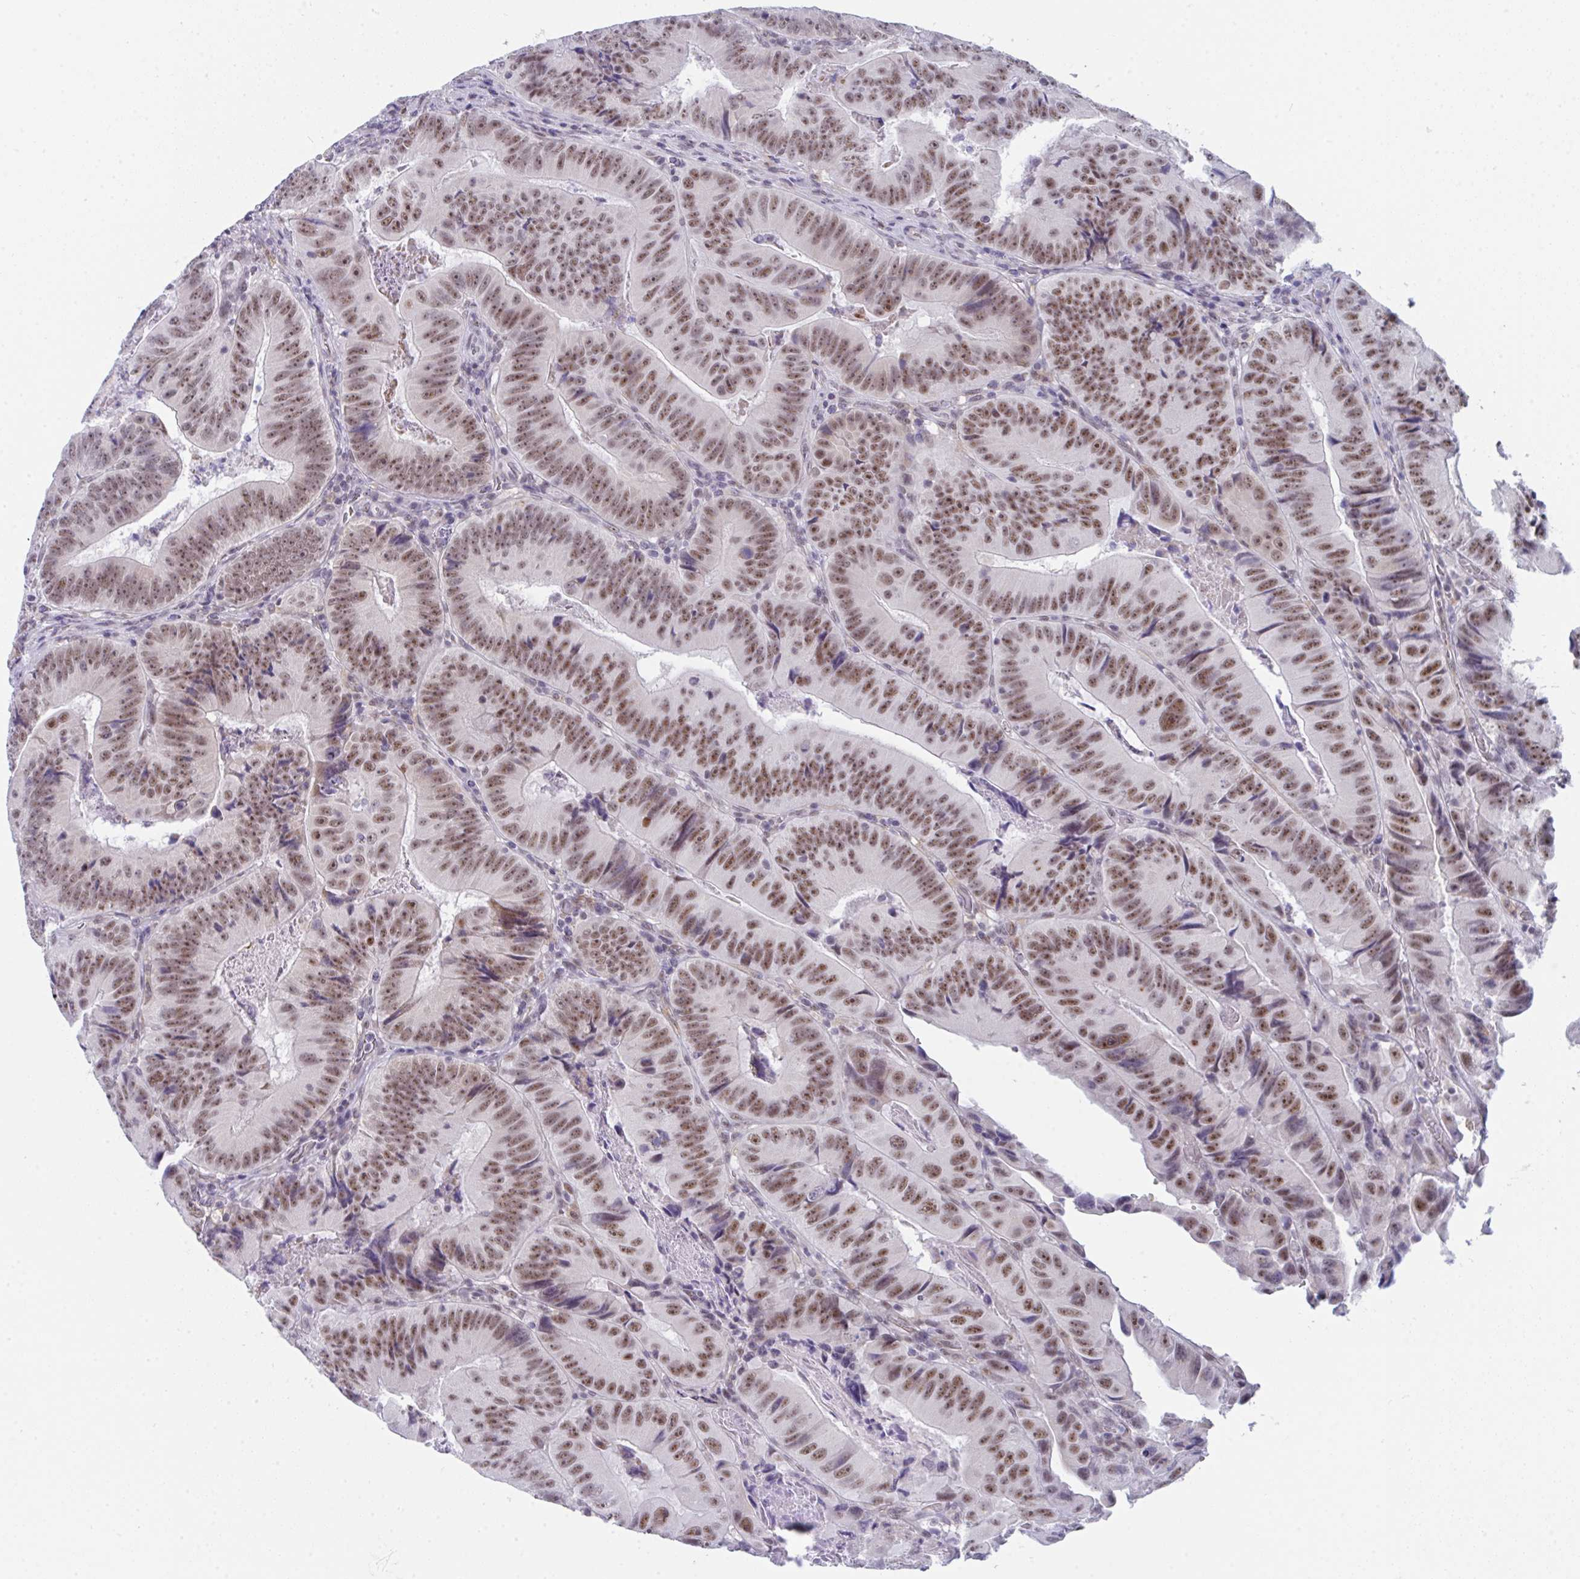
{"staining": {"intensity": "moderate", "quantity": ">75%", "location": "nuclear"}, "tissue": "colorectal cancer", "cell_type": "Tumor cells", "image_type": "cancer", "snomed": [{"axis": "morphology", "description": "Adenocarcinoma, NOS"}, {"axis": "topography", "description": "Colon"}], "caption": "Approximately >75% of tumor cells in colorectal cancer (adenocarcinoma) demonstrate moderate nuclear protein positivity as visualized by brown immunohistochemical staining.", "gene": "CDK13", "patient": {"sex": "female", "age": 86}}